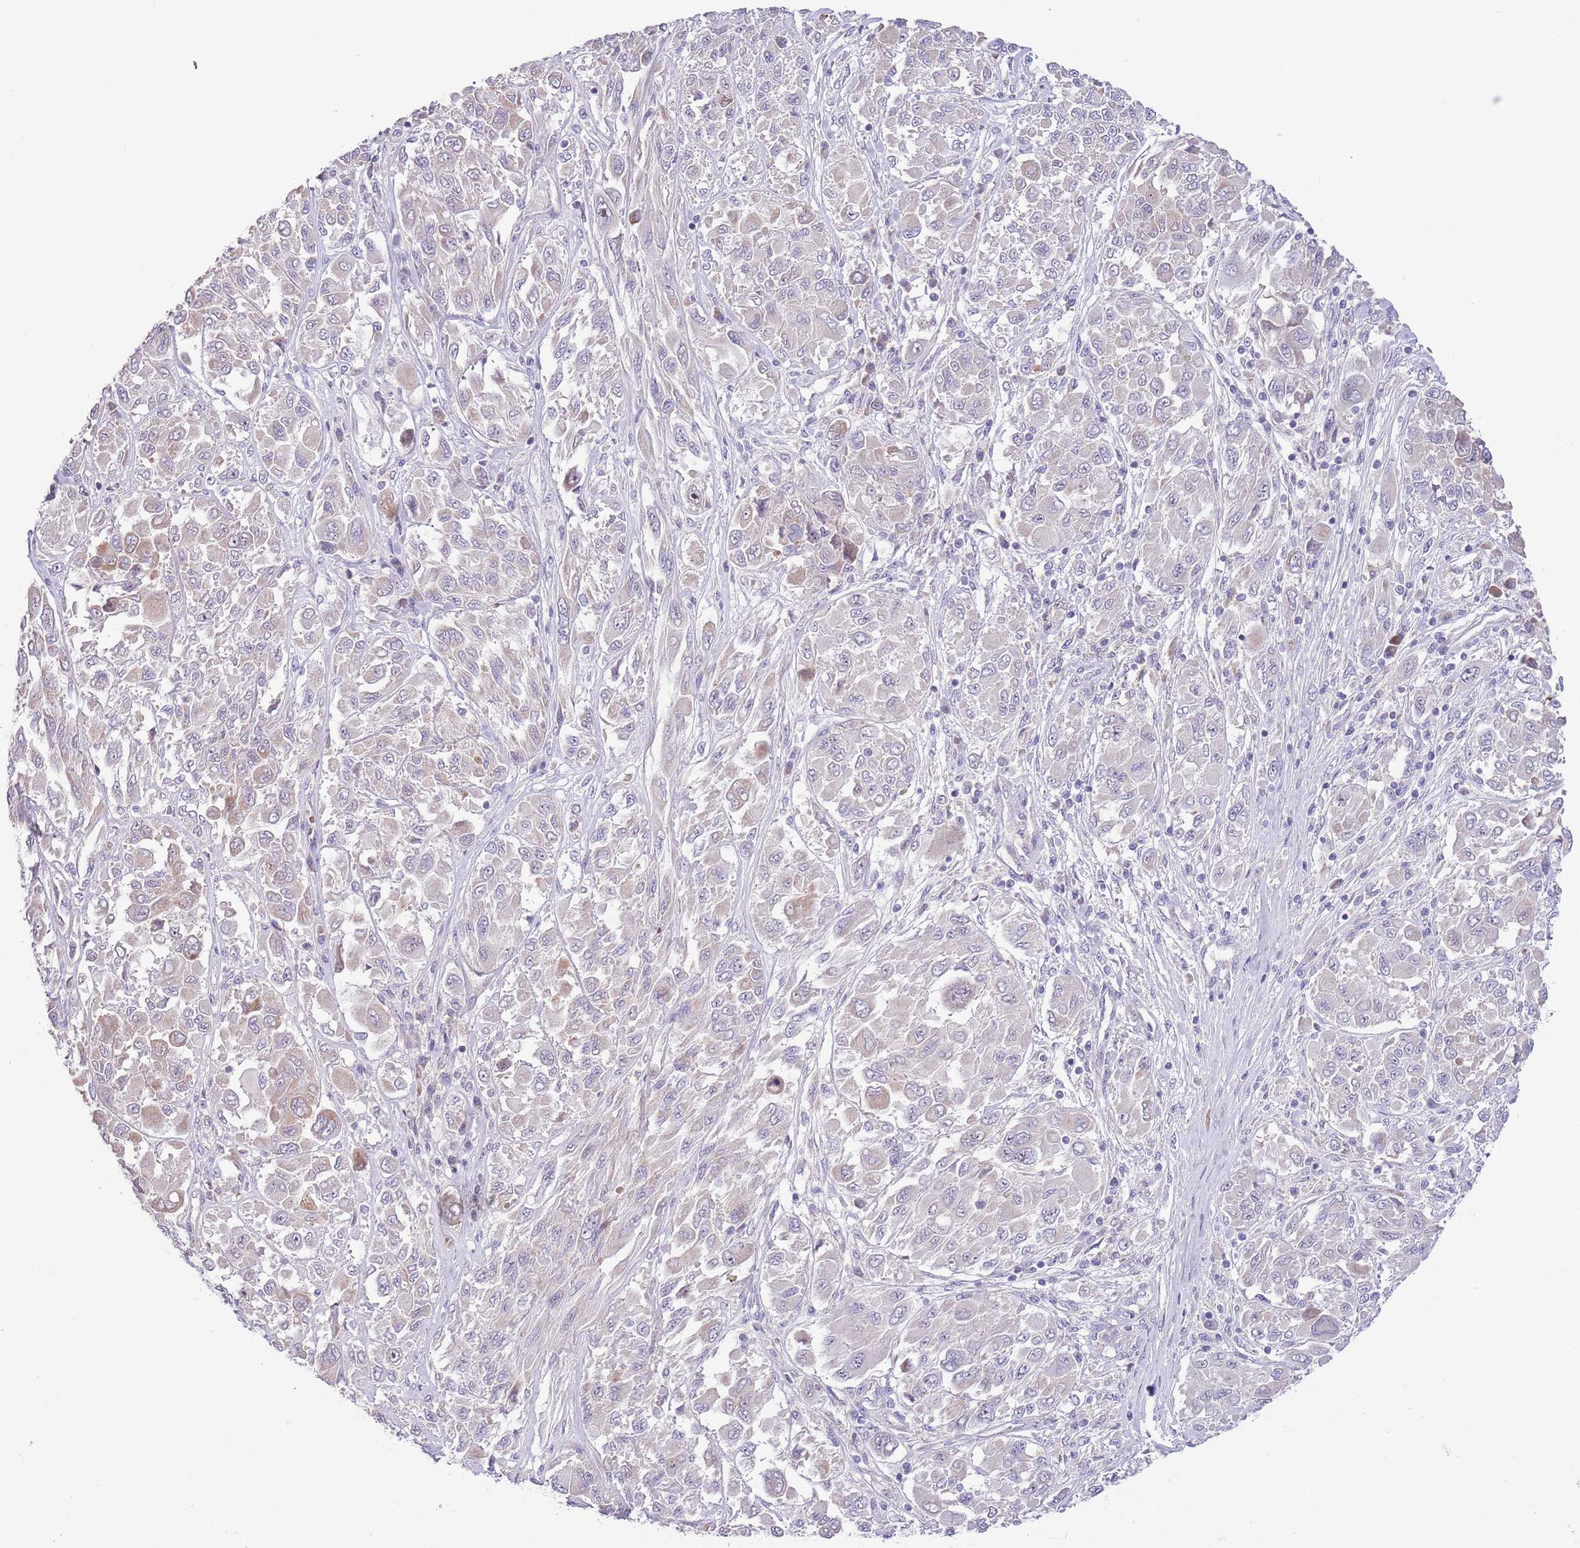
{"staining": {"intensity": "negative", "quantity": "none", "location": "none"}, "tissue": "melanoma", "cell_type": "Tumor cells", "image_type": "cancer", "snomed": [{"axis": "morphology", "description": "Malignant melanoma, NOS"}, {"axis": "topography", "description": "Skin"}], "caption": "Malignant melanoma was stained to show a protein in brown. There is no significant staining in tumor cells.", "gene": "AP1S2", "patient": {"sex": "female", "age": 91}}